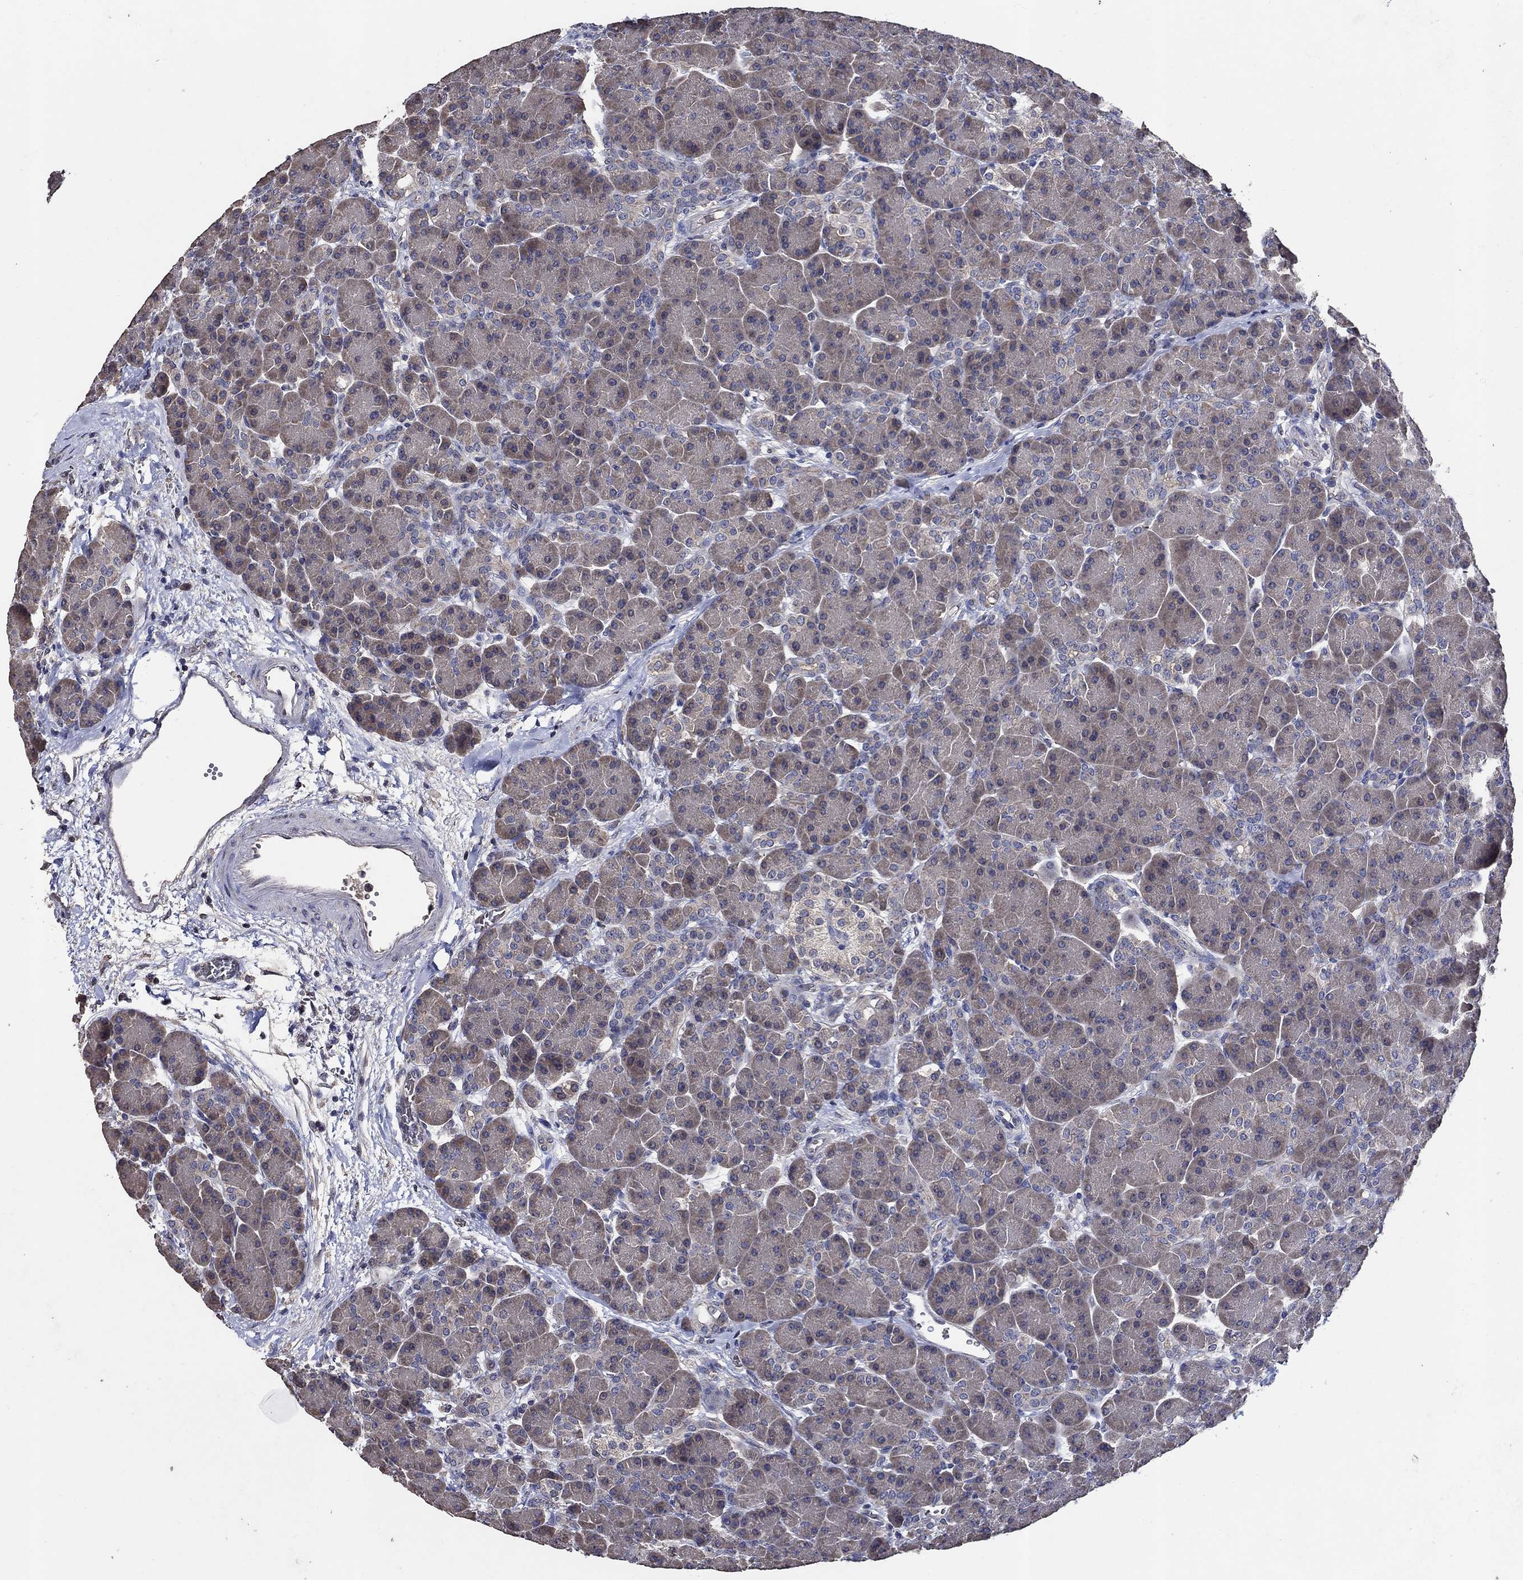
{"staining": {"intensity": "weak", "quantity": "25%-75%", "location": "cytoplasmic/membranous"}, "tissue": "pancreas", "cell_type": "Exocrine glandular cells", "image_type": "normal", "snomed": [{"axis": "morphology", "description": "Normal tissue, NOS"}, {"axis": "topography", "description": "Pancreas"}], "caption": "Pancreas stained with immunohistochemistry exhibits weak cytoplasmic/membranous positivity in approximately 25%-75% of exocrine glandular cells. Using DAB (brown) and hematoxylin (blue) stains, captured at high magnification using brightfield microscopy.", "gene": "HAP1", "patient": {"sex": "female", "age": 63}}